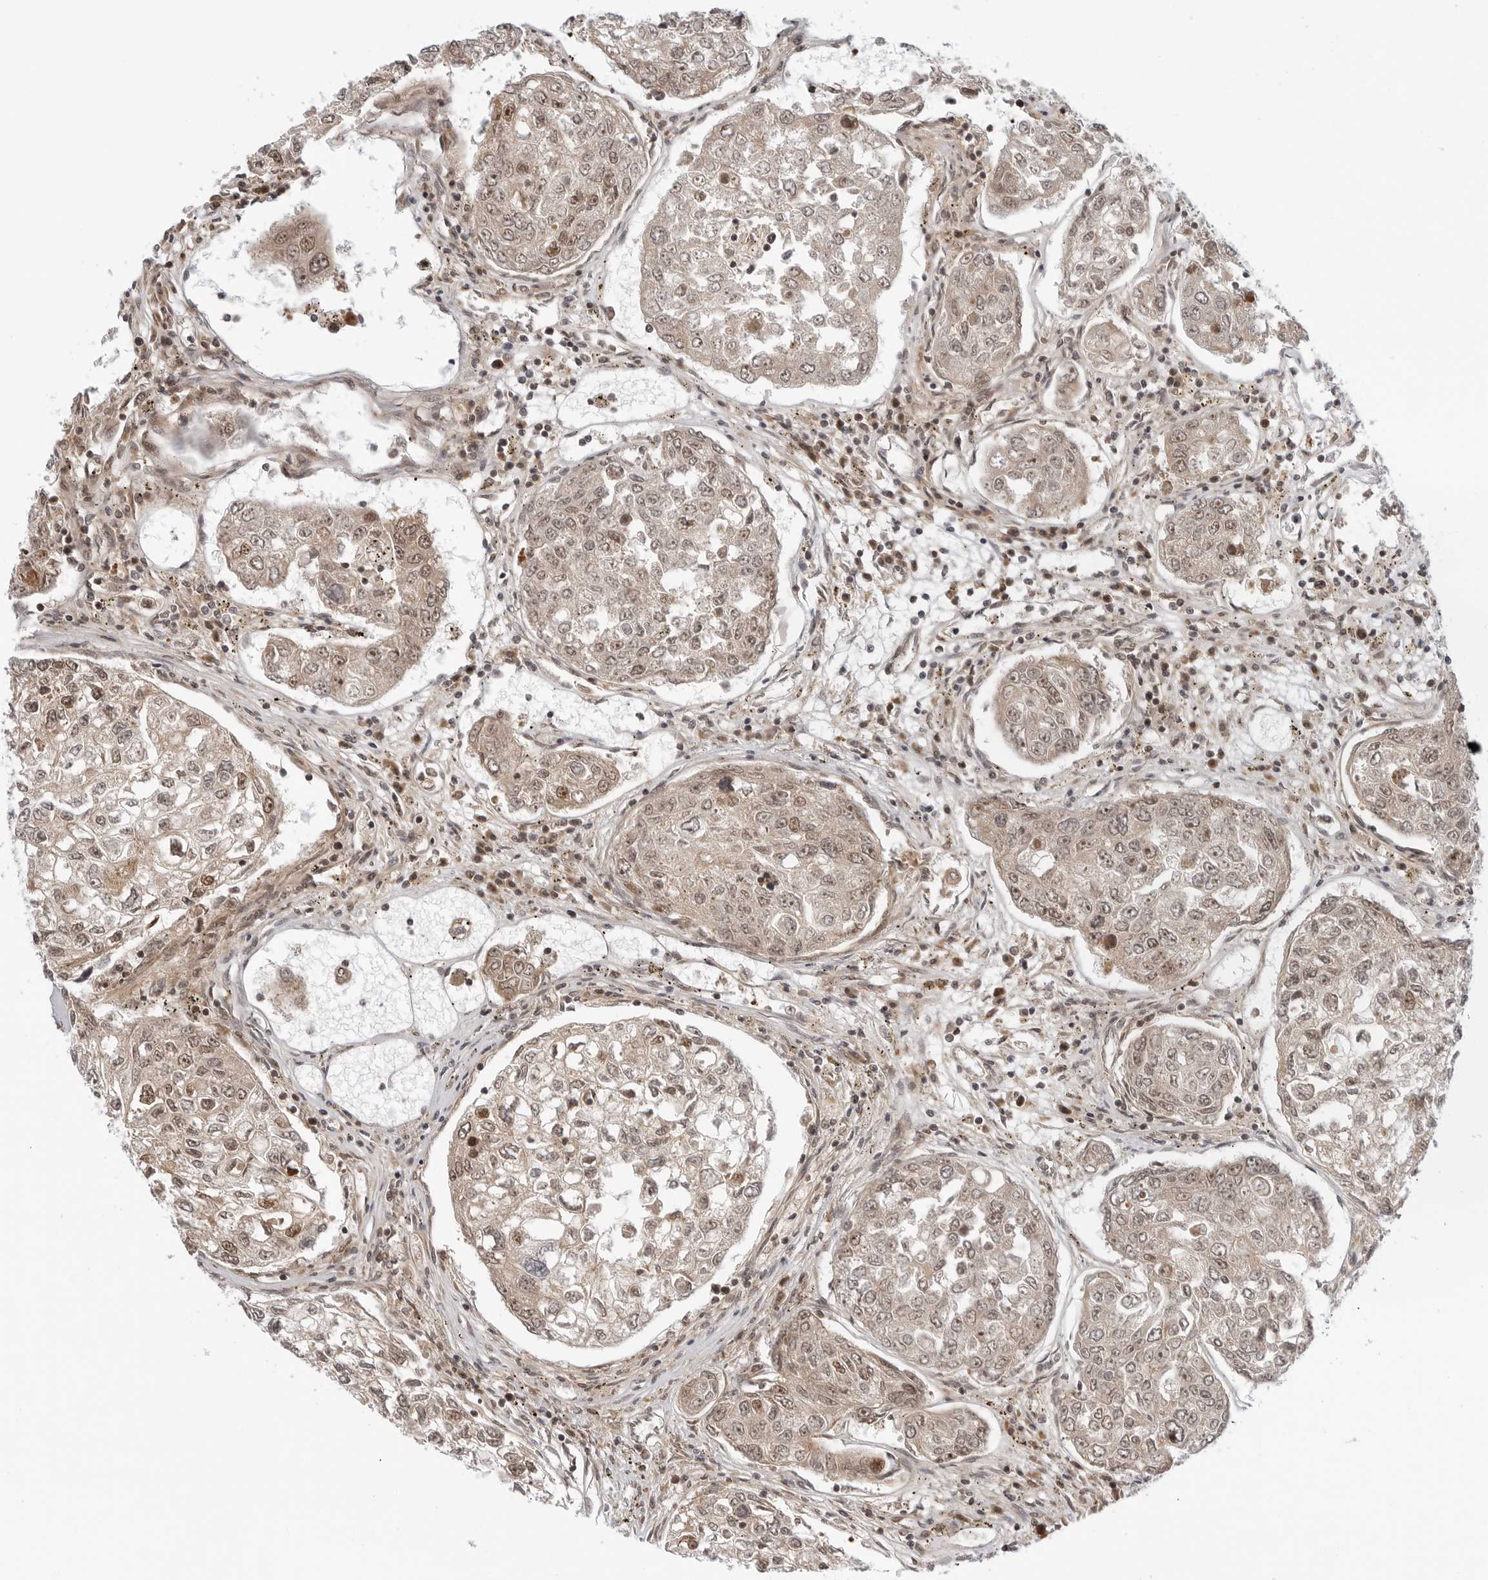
{"staining": {"intensity": "weak", "quantity": ">75%", "location": "cytoplasmic/membranous,nuclear"}, "tissue": "urothelial cancer", "cell_type": "Tumor cells", "image_type": "cancer", "snomed": [{"axis": "morphology", "description": "Urothelial carcinoma, High grade"}, {"axis": "topography", "description": "Lymph node"}, {"axis": "topography", "description": "Urinary bladder"}], "caption": "Brown immunohistochemical staining in human urothelial cancer reveals weak cytoplasmic/membranous and nuclear positivity in approximately >75% of tumor cells.", "gene": "TIPRL", "patient": {"sex": "male", "age": 51}}